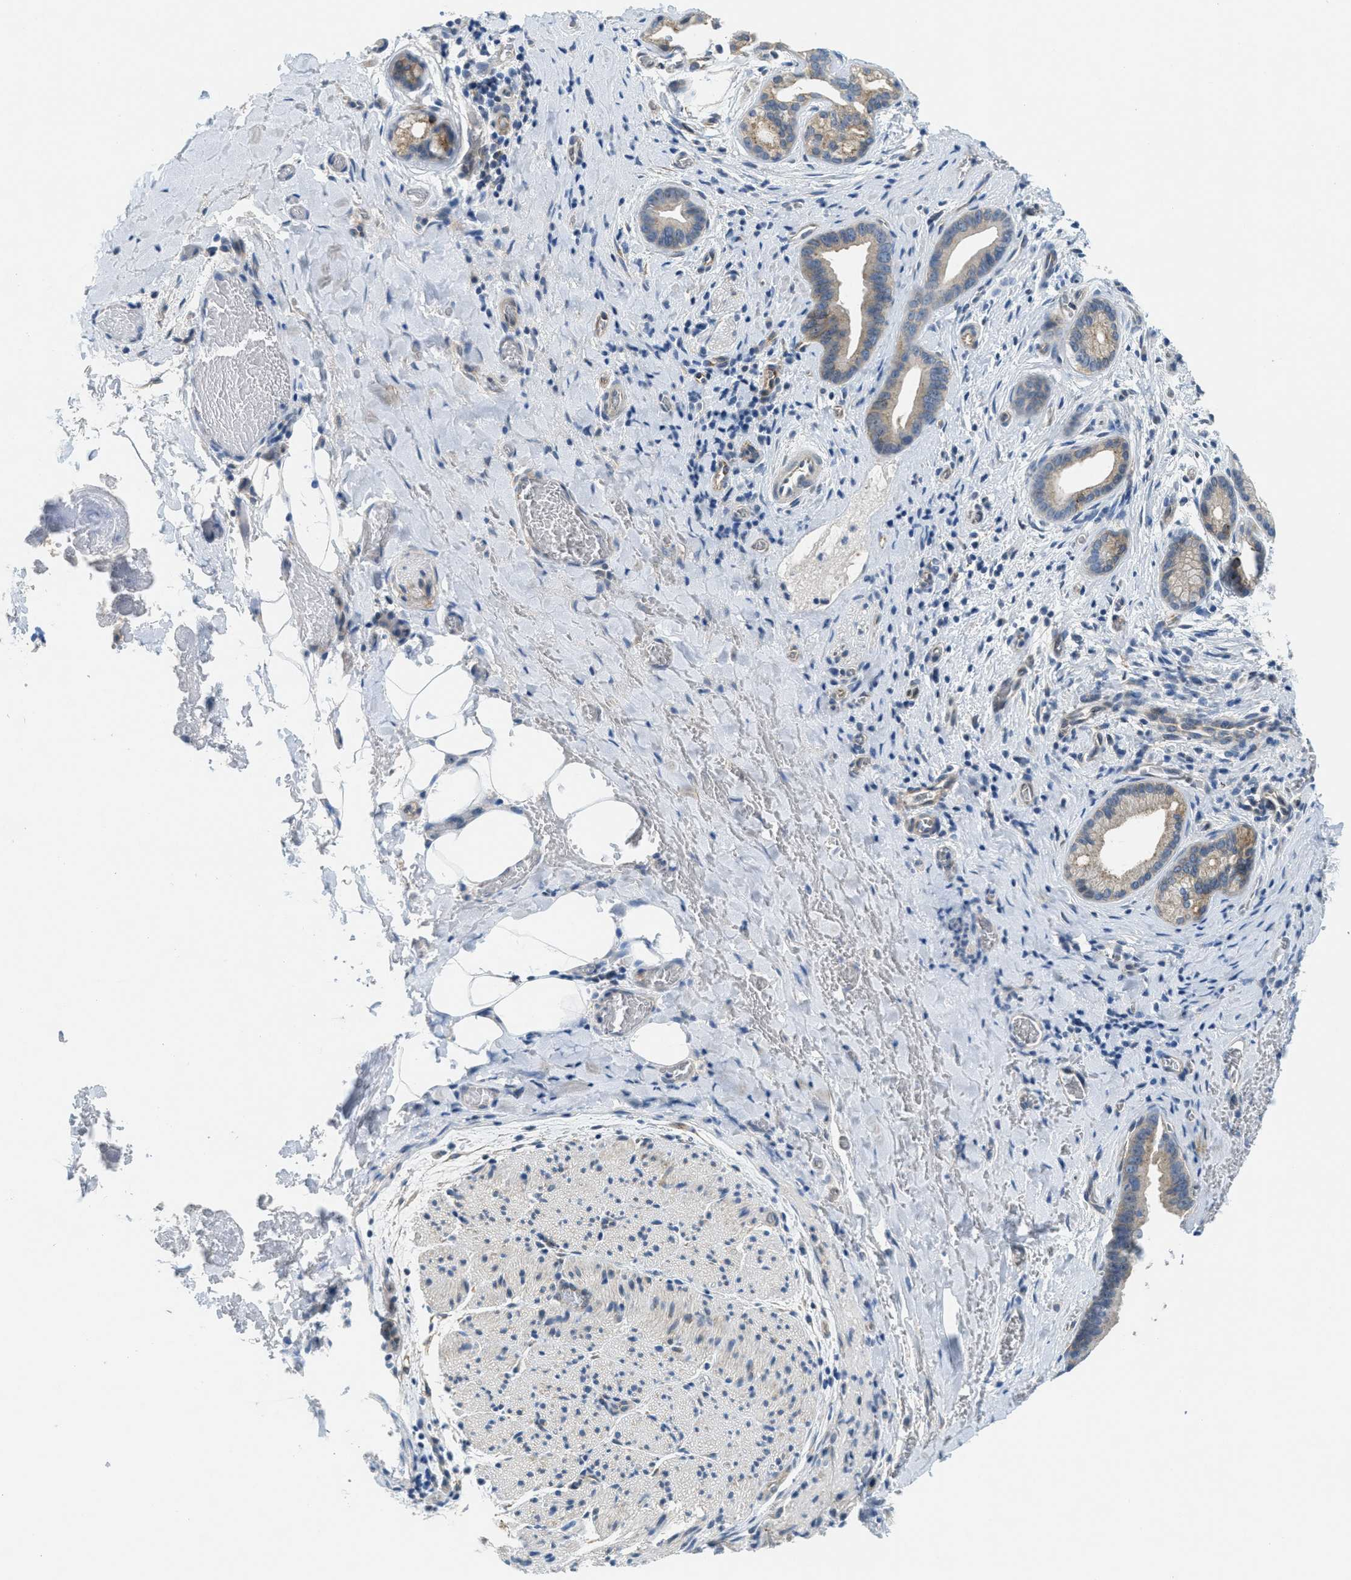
{"staining": {"intensity": "weak", "quantity": "<25%", "location": "cytoplasmic/membranous"}, "tissue": "liver cancer", "cell_type": "Tumor cells", "image_type": "cancer", "snomed": [{"axis": "morphology", "description": "Cholangiocarcinoma"}, {"axis": "topography", "description": "Liver"}], "caption": "This is an immunohistochemistry micrograph of liver cancer (cholangiocarcinoma). There is no staining in tumor cells.", "gene": "ZFYVE9", "patient": {"sex": "female", "age": 55}}